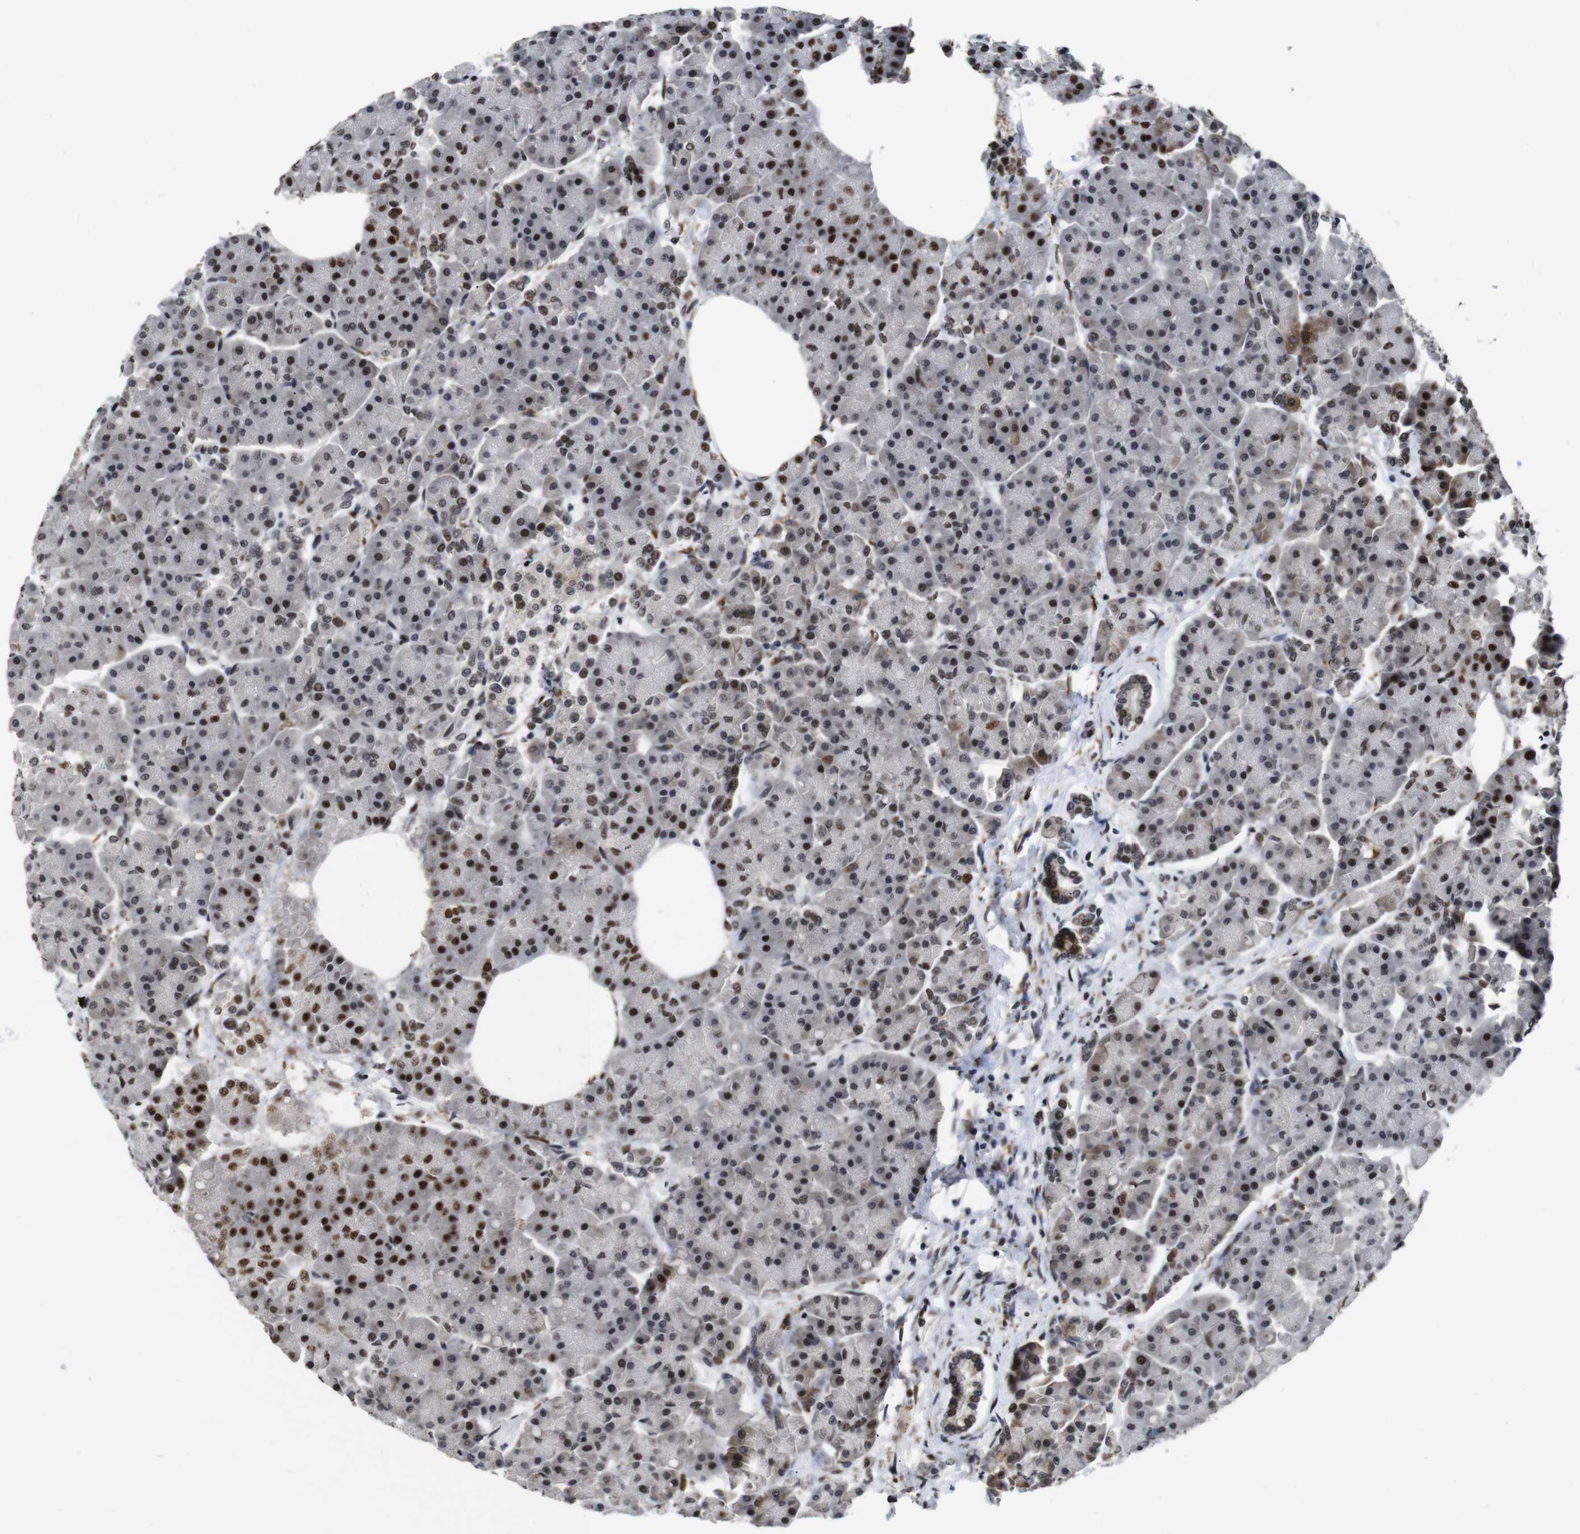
{"staining": {"intensity": "strong", "quantity": "25%-75%", "location": "cytoplasmic/membranous,nuclear"}, "tissue": "pancreas", "cell_type": "Exocrine glandular cells", "image_type": "normal", "snomed": [{"axis": "morphology", "description": "Normal tissue, NOS"}, {"axis": "topography", "description": "Pancreas"}], "caption": "Immunohistochemical staining of benign human pancreas reveals high levels of strong cytoplasmic/membranous,nuclear expression in about 25%-75% of exocrine glandular cells.", "gene": "EIF4G1", "patient": {"sex": "female", "age": 70}}